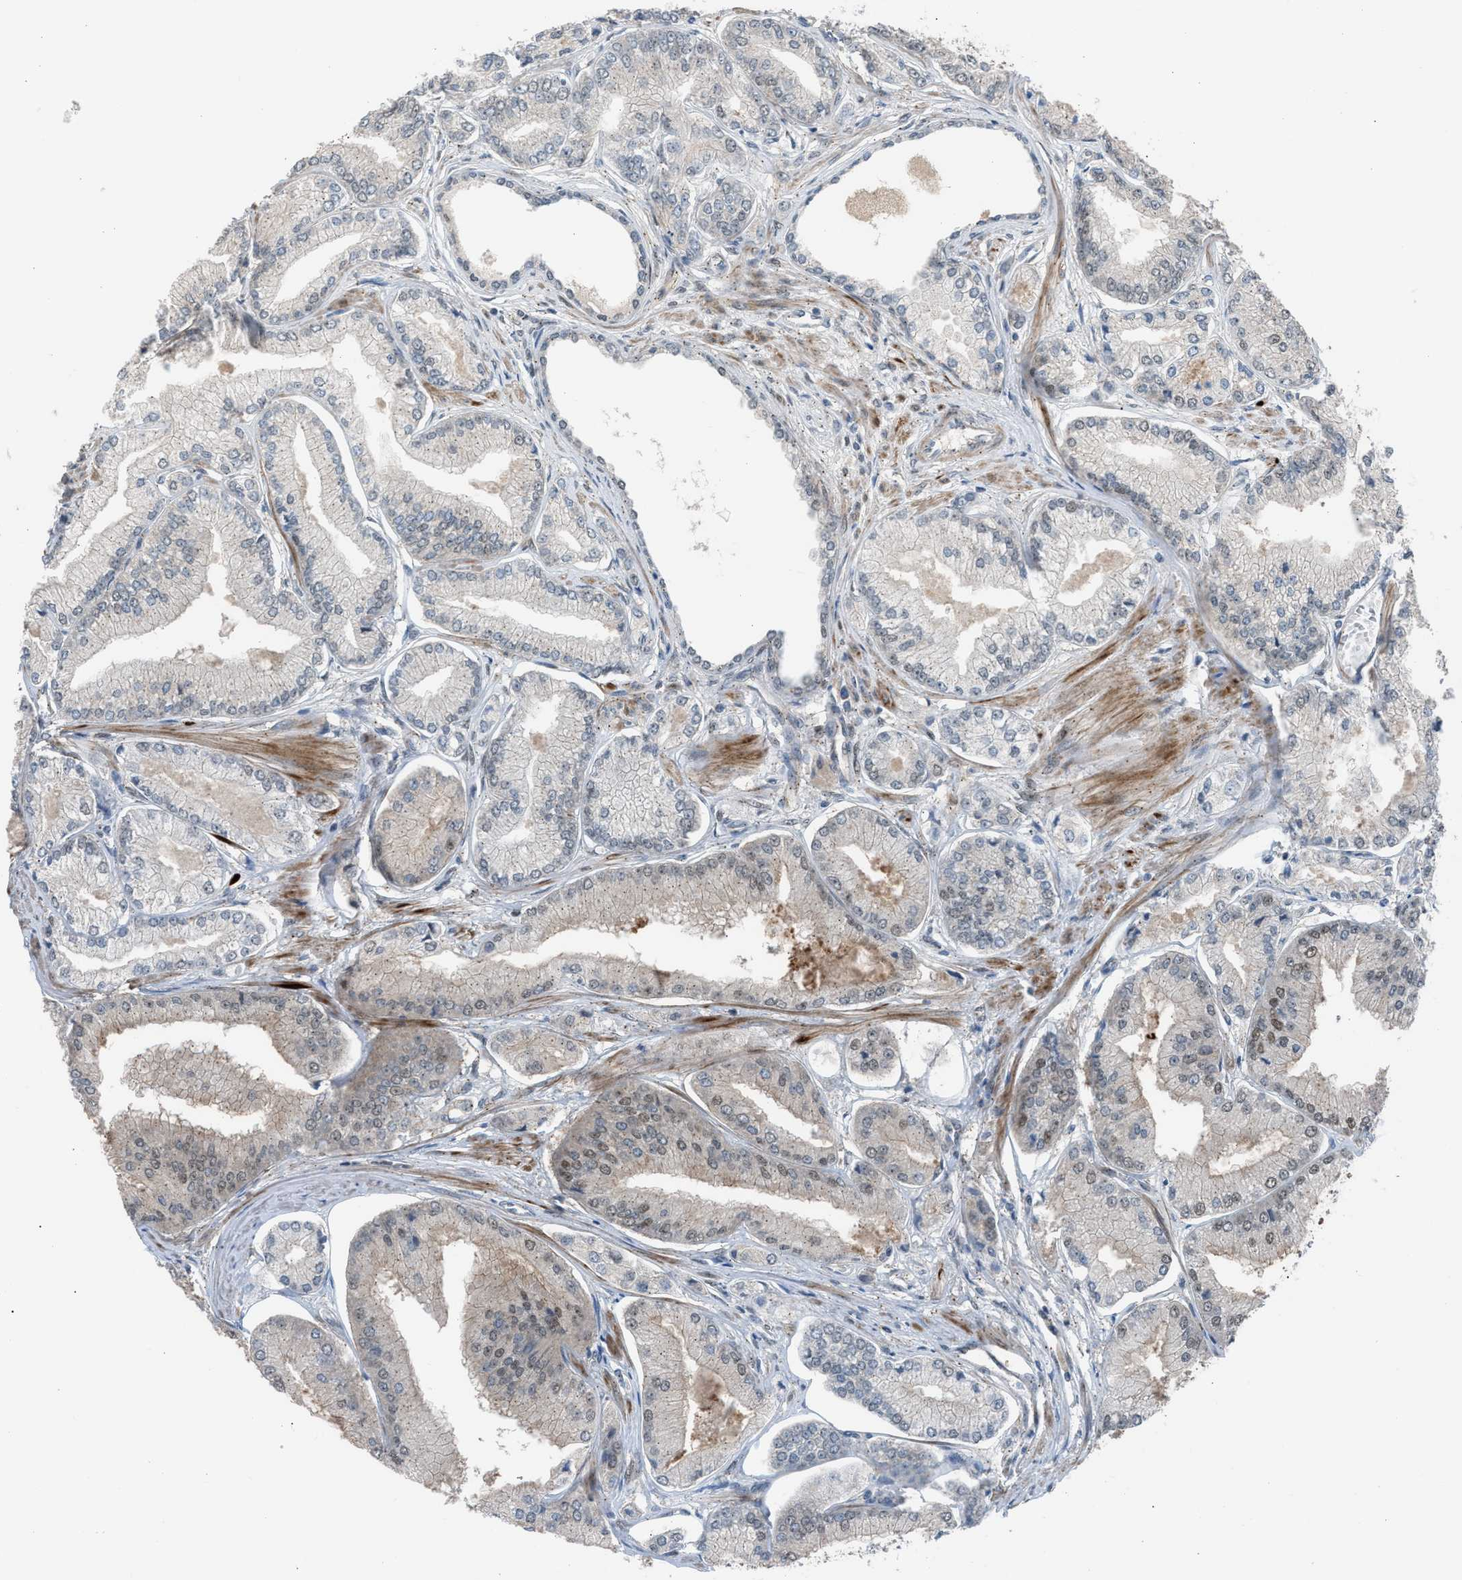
{"staining": {"intensity": "moderate", "quantity": "25%-75%", "location": "nuclear"}, "tissue": "prostate cancer", "cell_type": "Tumor cells", "image_type": "cancer", "snomed": [{"axis": "morphology", "description": "Adenocarcinoma, Low grade"}, {"axis": "topography", "description": "Prostate"}], "caption": "Approximately 25%-75% of tumor cells in prostate cancer demonstrate moderate nuclear protein positivity as visualized by brown immunohistochemical staining.", "gene": "CRTC1", "patient": {"sex": "male", "age": 52}}